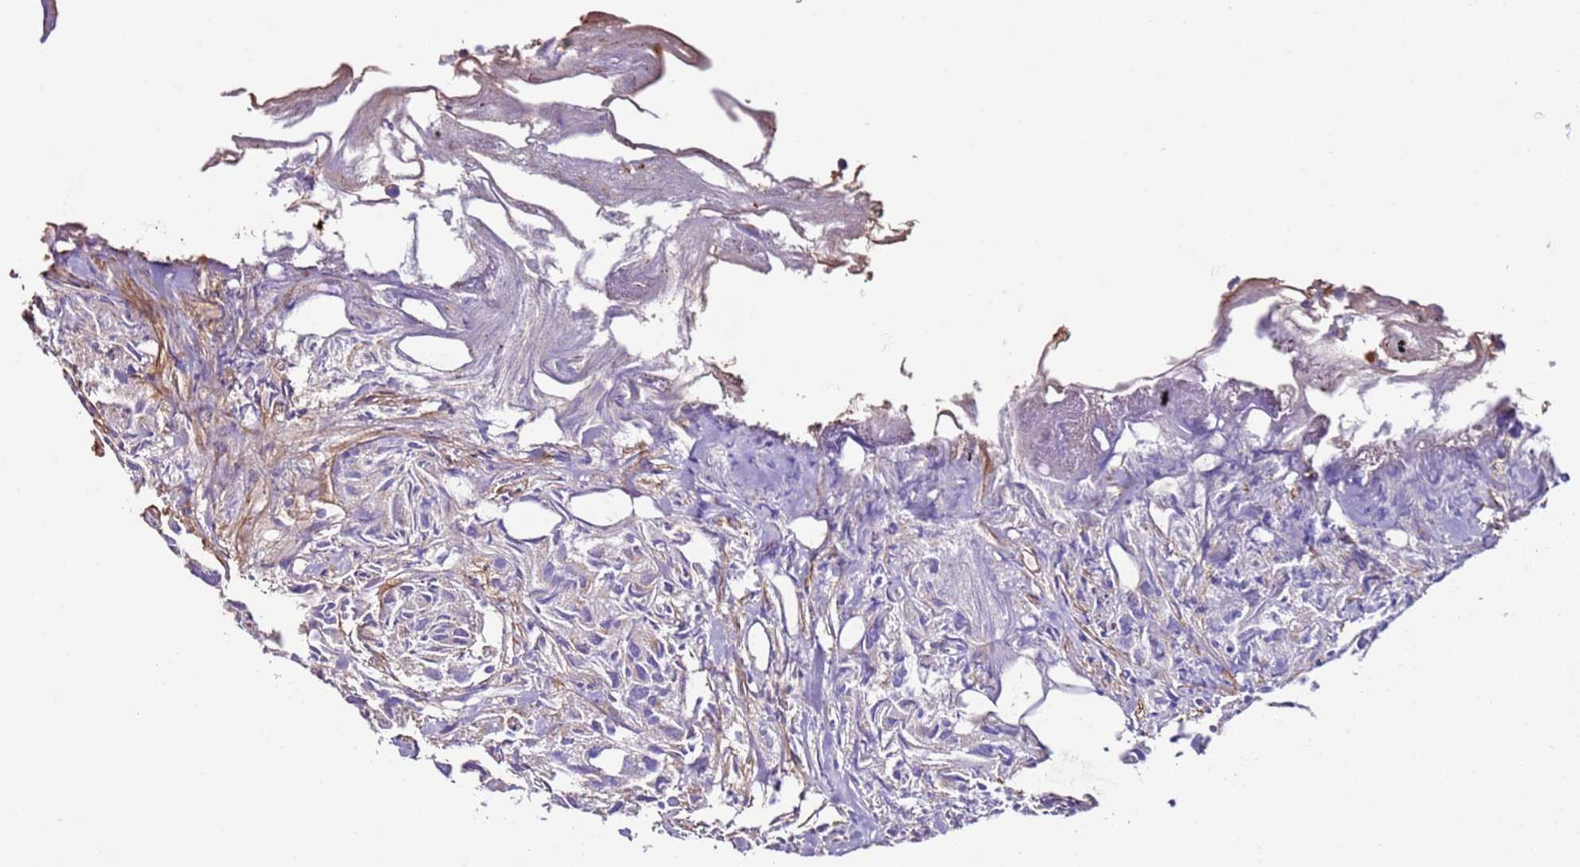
{"staining": {"intensity": "negative", "quantity": "none", "location": "none"}, "tissue": "urothelial cancer", "cell_type": "Tumor cells", "image_type": "cancer", "snomed": [{"axis": "morphology", "description": "Urothelial carcinoma, High grade"}, {"axis": "topography", "description": "Urinary bladder"}], "caption": "Urothelial cancer was stained to show a protein in brown. There is no significant staining in tumor cells.", "gene": "FAM174C", "patient": {"sex": "female", "age": 75}}